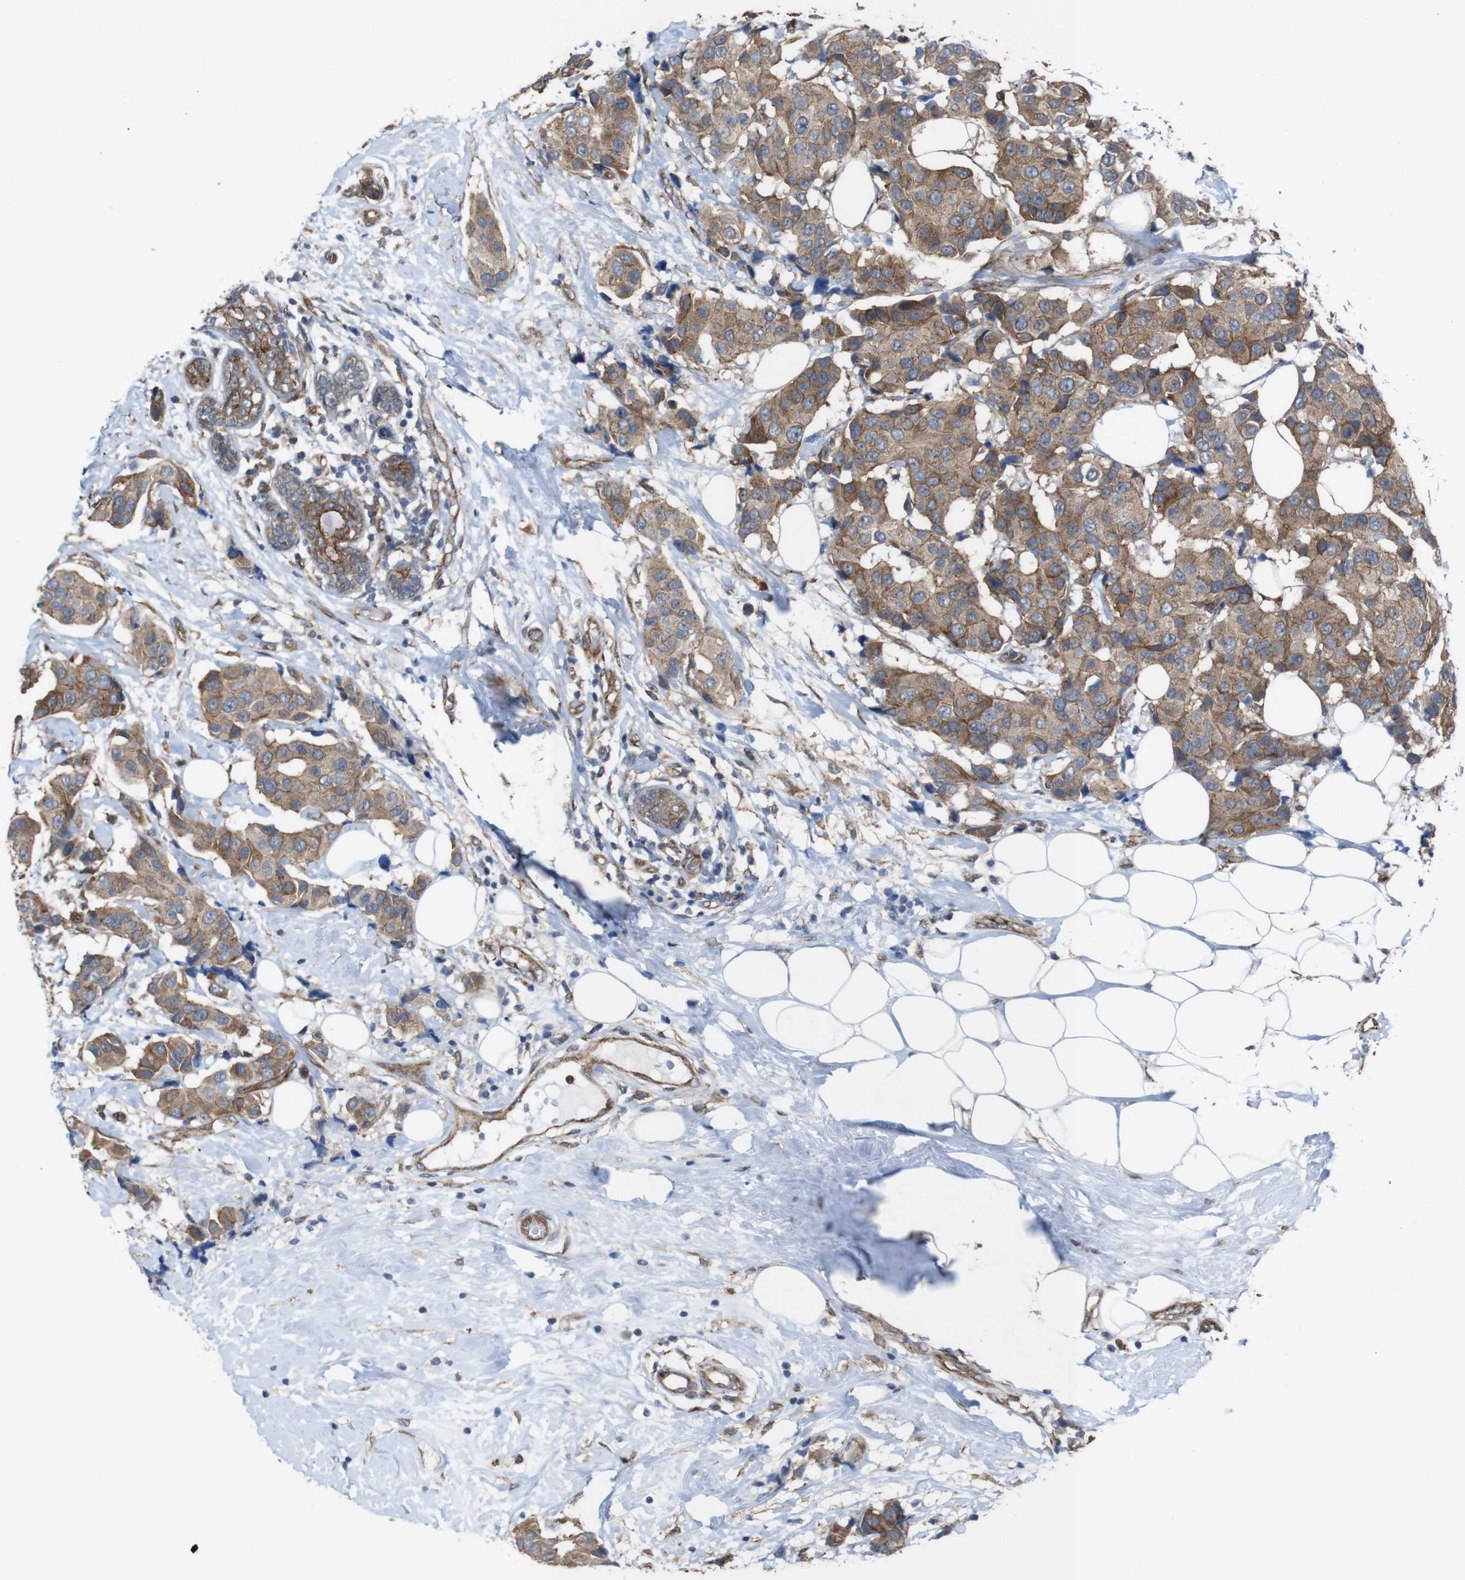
{"staining": {"intensity": "moderate", "quantity": ">75%", "location": "cytoplasmic/membranous"}, "tissue": "breast cancer", "cell_type": "Tumor cells", "image_type": "cancer", "snomed": [{"axis": "morphology", "description": "Normal tissue, NOS"}, {"axis": "morphology", "description": "Duct carcinoma"}, {"axis": "topography", "description": "Breast"}], "caption": "Immunohistochemical staining of breast cancer (infiltrating ductal carcinoma) demonstrates medium levels of moderate cytoplasmic/membranous expression in approximately >75% of tumor cells. (DAB IHC, brown staining for protein, blue staining for nuclei).", "gene": "PTGER4", "patient": {"sex": "female", "age": 39}}